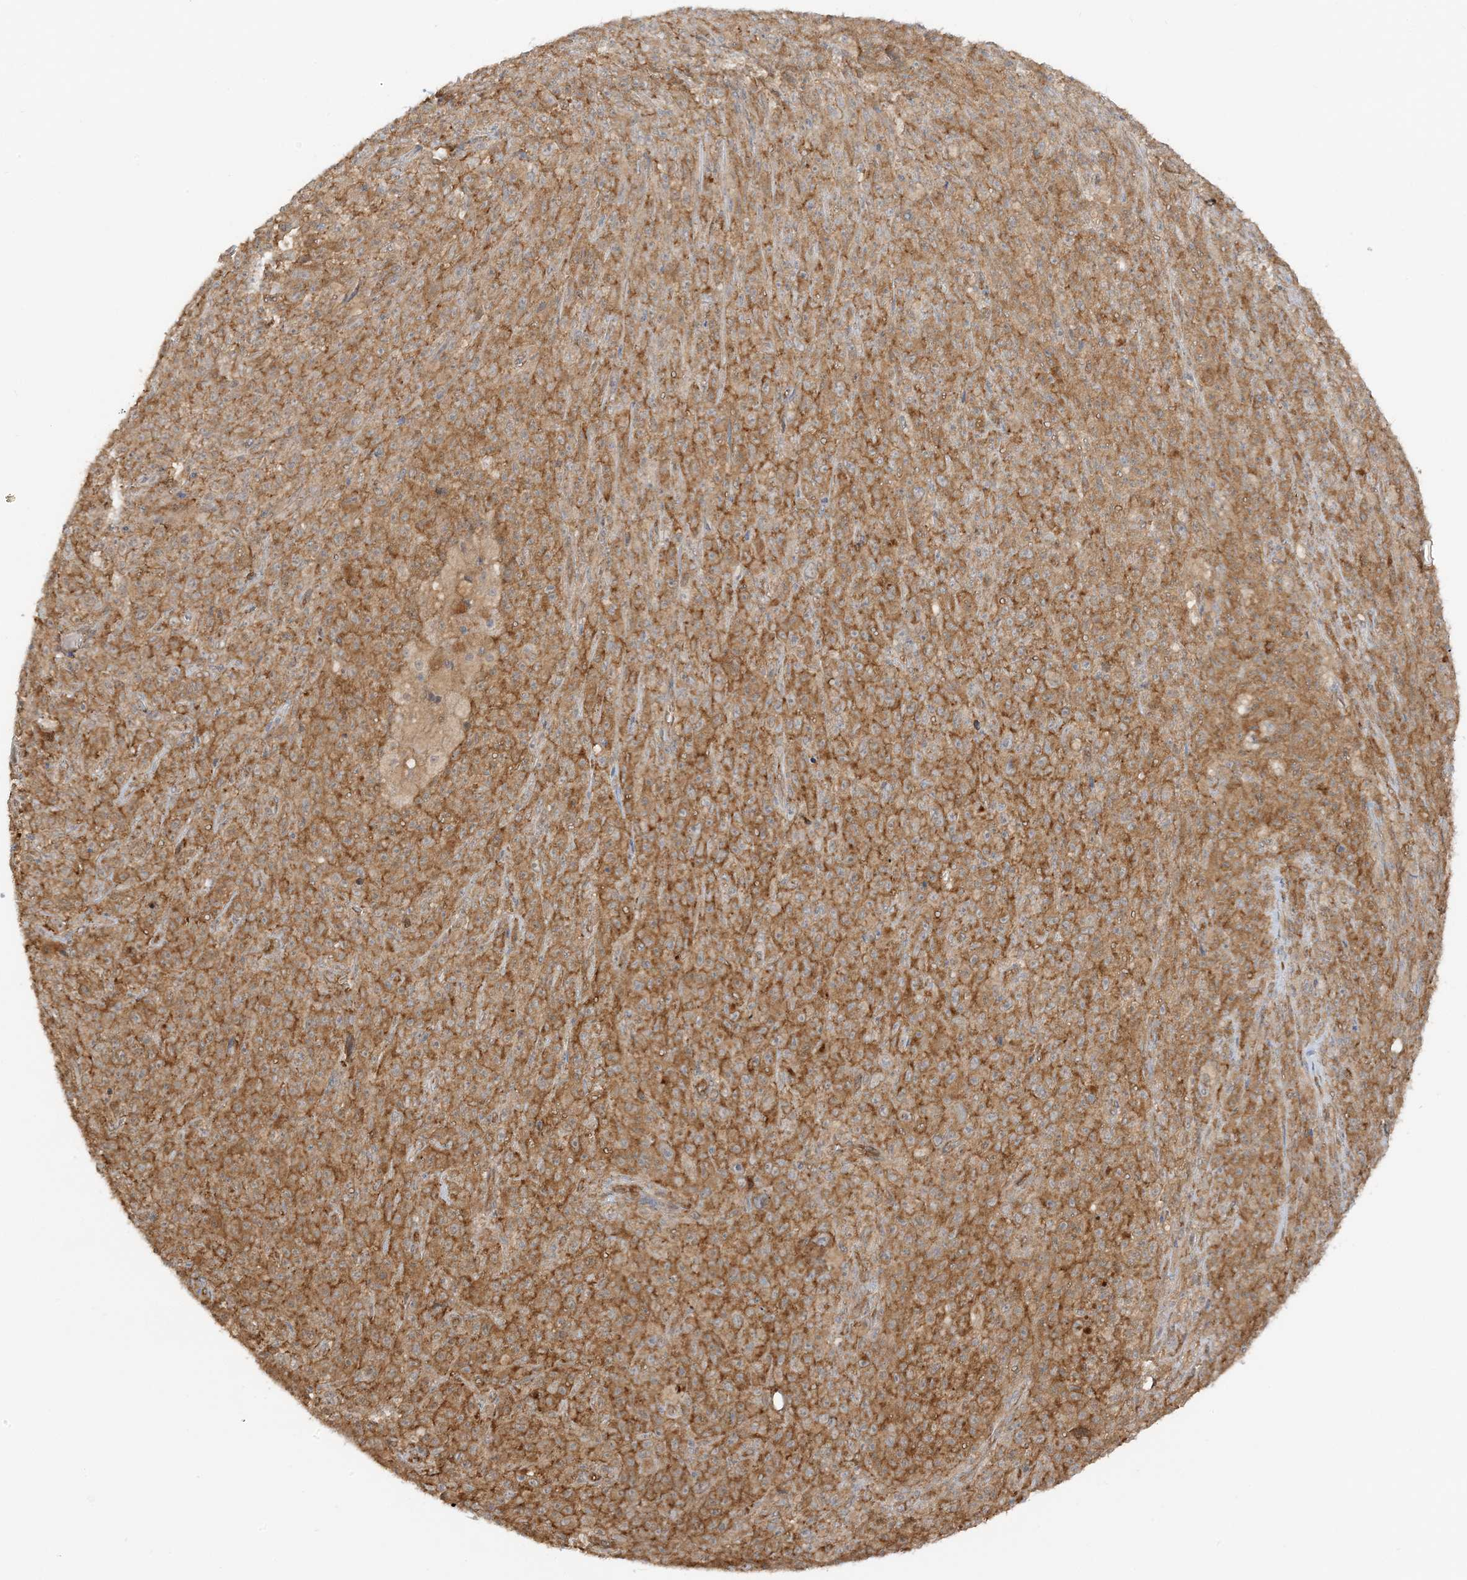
{"staining": {"intensity": "moderate", "quantity": ">75%", "location": "cytoplasmic/membranous"}, "tissue": "melanoma", "cell_type": "Tumor cells", "image_type": "cancer", "snomed": [{"axis": "morphology", "description": "Malignant melanoma, NOS"}, {"axis": "topography", "description": "Skin"}], "caption": "Melanoma tissue reveals moderate cytoplasmic/membranous expression in approximately >75% of tumor cells (DAB (3,3'-diaminobenzidine) IHC with brightfield microscopy, high magnification).", "gene": "UBAP2L", "patient": {"sex": "female", "age": 82}}